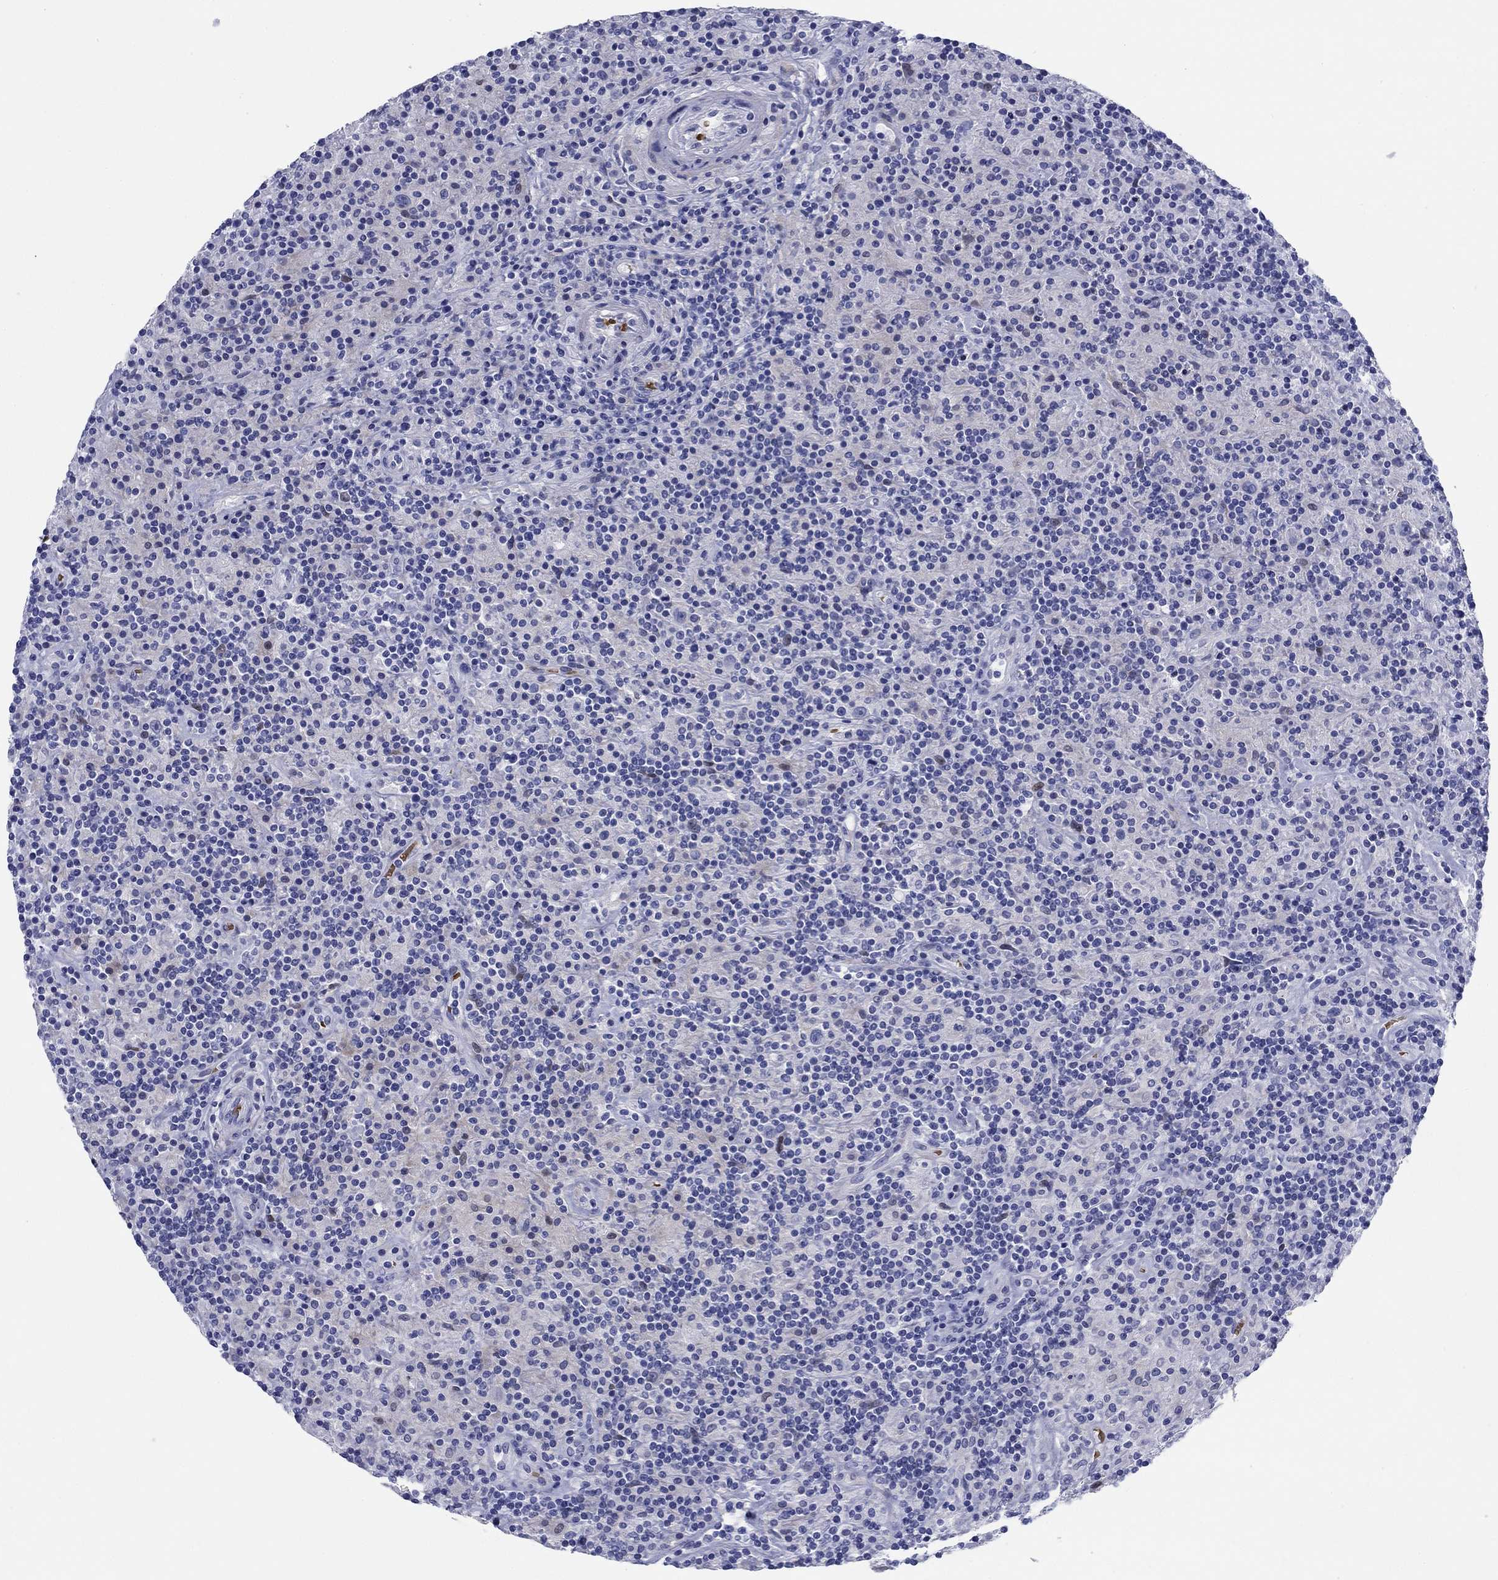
{"staining": {"intensity": "negative", "quantity": "none", "location": "none"}, "tissue": "lymphoma", "cell_type": "Tumor cells", "image_type": "cancer", "snomed": [{"axis": "morphology", "description": "Hodgkin's disease, NOS"}, {"axis": "topography", "description": "Lymph node"}], "caption": "There is no significant staining in tumor cells of Hodgkin's disease. (DAB (3,3'-diaminobenzidine) immunohistochemistry (IHC) with hematoxylin counter stain).", "gene": "GPC1", "patient": {"sex": "male", "age": 70}}